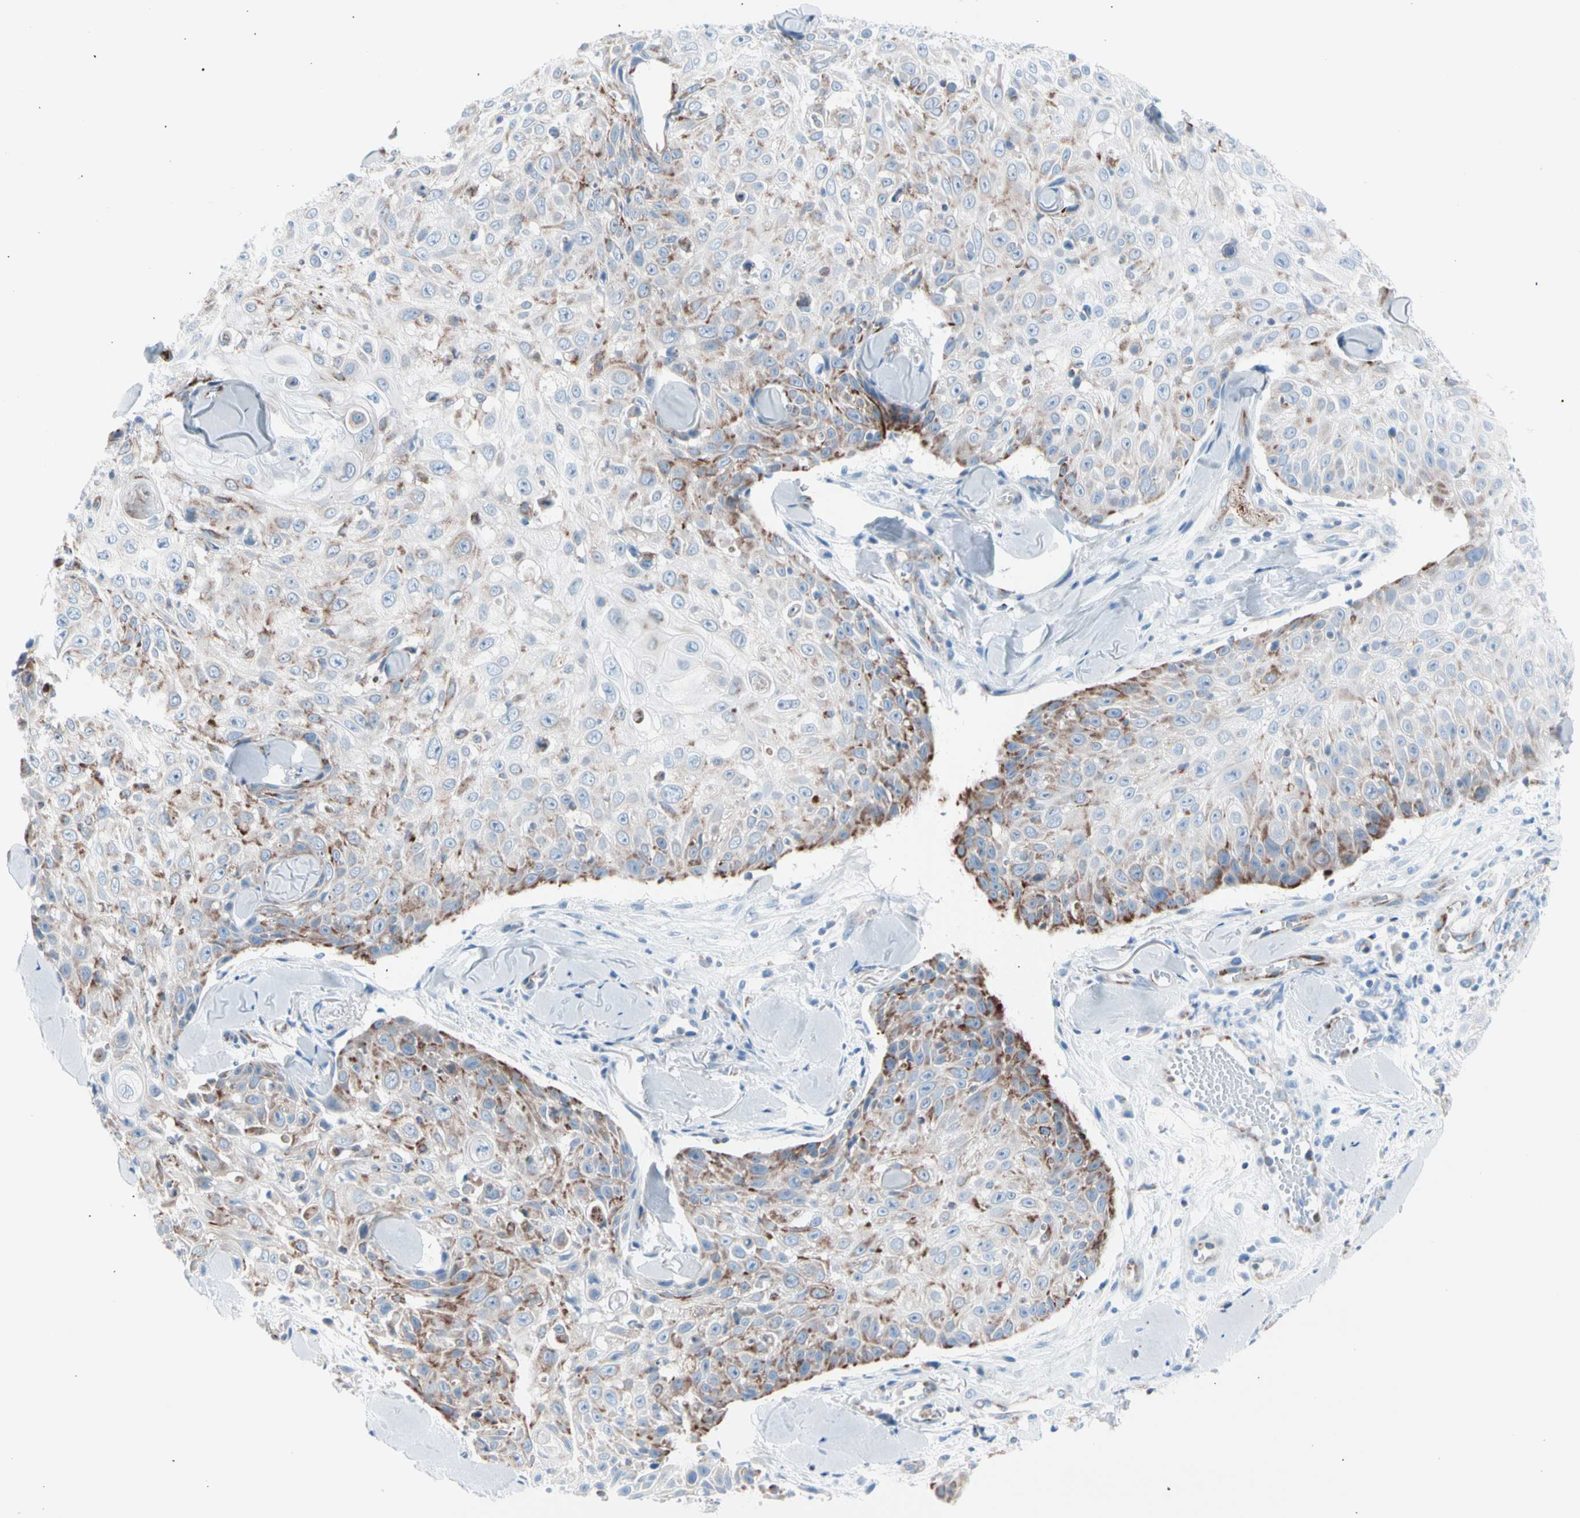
{"staining": {"intensity": "moderate", "quantity": "<25%", "location": "cytoplasmic/membranous"}, "tissue": "skin cancer", "cell_type": "Tumor cells", "image_type": "cancer", "snomed": [{"axis": "morphology", "description": "Squamous cell carcinoma, NOS"}, {"axis": "topography", "description": "Skin"}], "caption": "Squamous cell carcinoma (skin) stained with a protein marker shows moderate staining in tumor cells.", "gene": "HK1", "patient": {"sex": "male", "age": 86}}